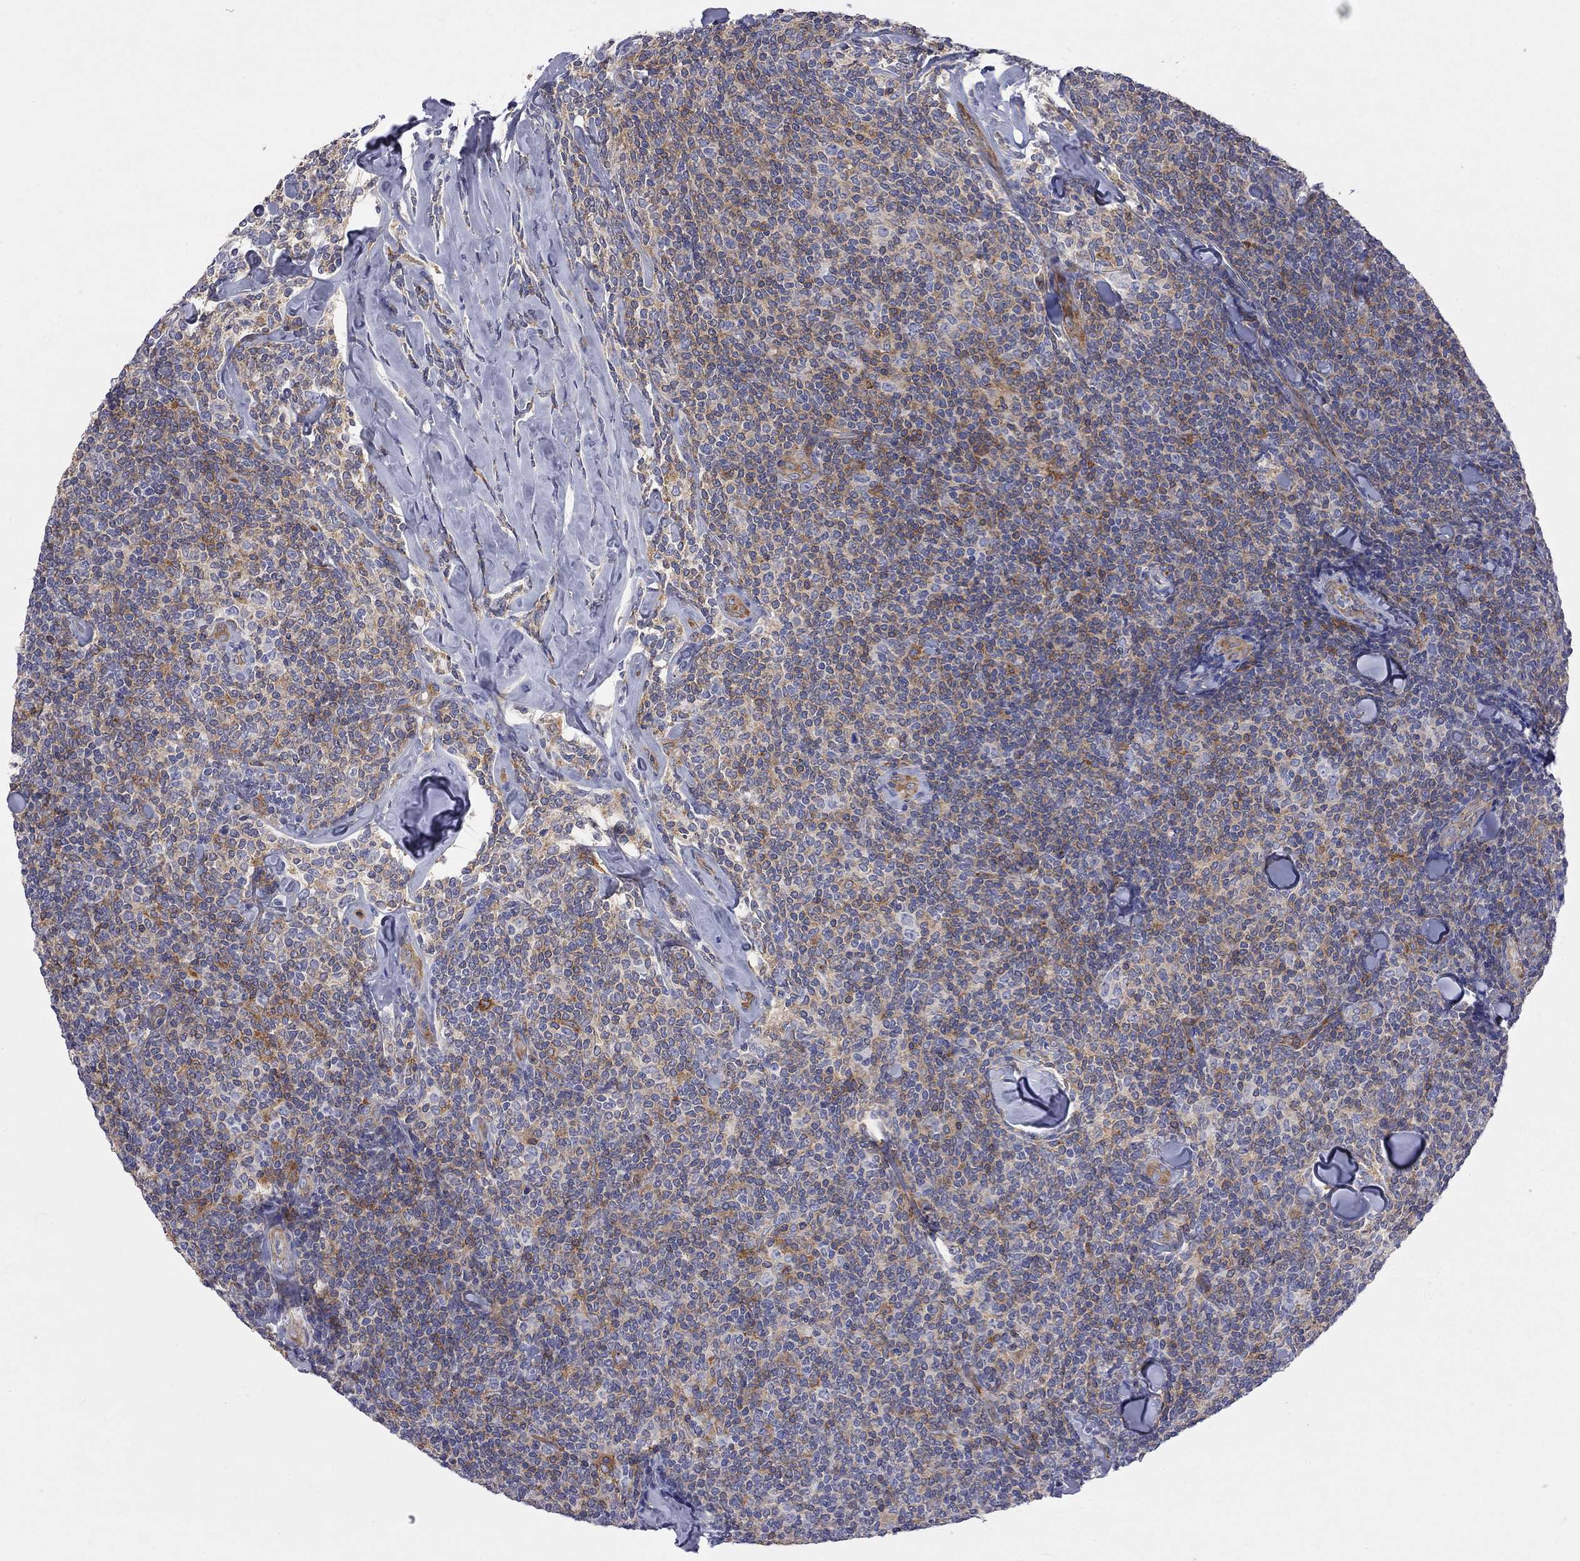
{"staining": {"intensity": "moderate", "quantity": "<25%", "location": "cytoplasmic/membranous"}, "tissue": "lymphoma", "cell_type": "Tumor cells", "image_type": "cancer", "snomed": [{"axis": "morphology", "description": "Malignant lymphoma, non-Hodgkin's type, Low grade"}, {"axis": "topography", "description": "Lymph node"}], "caption": "A histopathology image showing moderate cytoplasmic/membranous staining in about <25% of tumor cells in malignant lymphoma, non-Hodgkin's type (low-grade), as visualized by brown immunohistochemical staining.", "gene": "ABI3", "patient": {"sex": "female", "age": 56}}